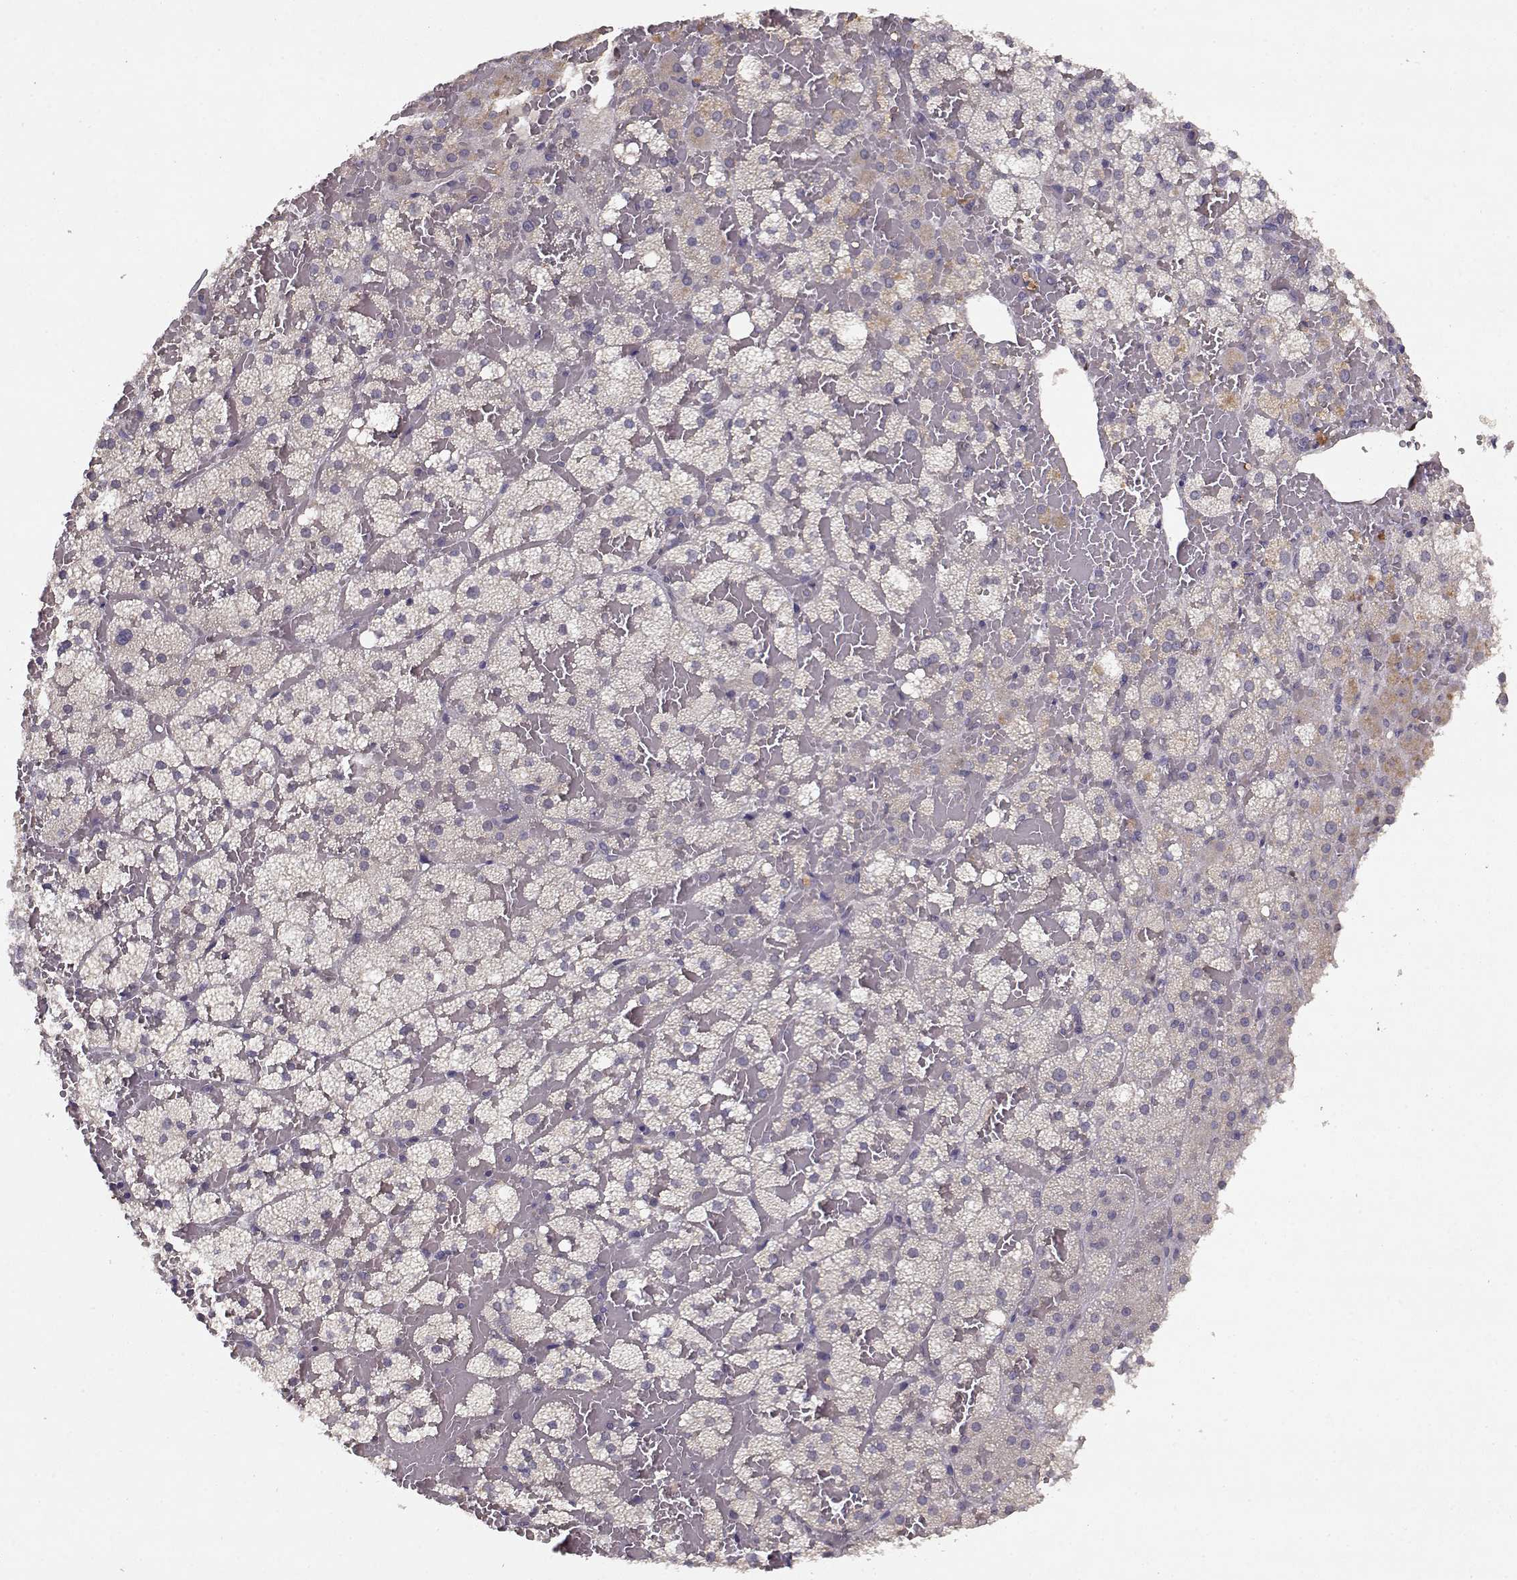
{"staining": {"intensity": "negative", "quantity": "none", "location": "none"}, "tissue": "adrenal gland", "cell_type": "Glandular cells", "image_type": "normal", "snomed": [{"axis": "morphology", "description": "Normal tissue, NOS"}, {"axis": "topography", "description": "Adrenal gland"}], "caption": "Immunohistochemistry micrograph of normal human adrenal gland stained for a protein (brown), which exhibits no expression in glandular cells. (Brightfield microscopy of DAB (3,3'-diaminobenzidine) immunohistochemistry at high magnification).", "gene": "BMX", "patient": {"sex": "male", "age": 53}}